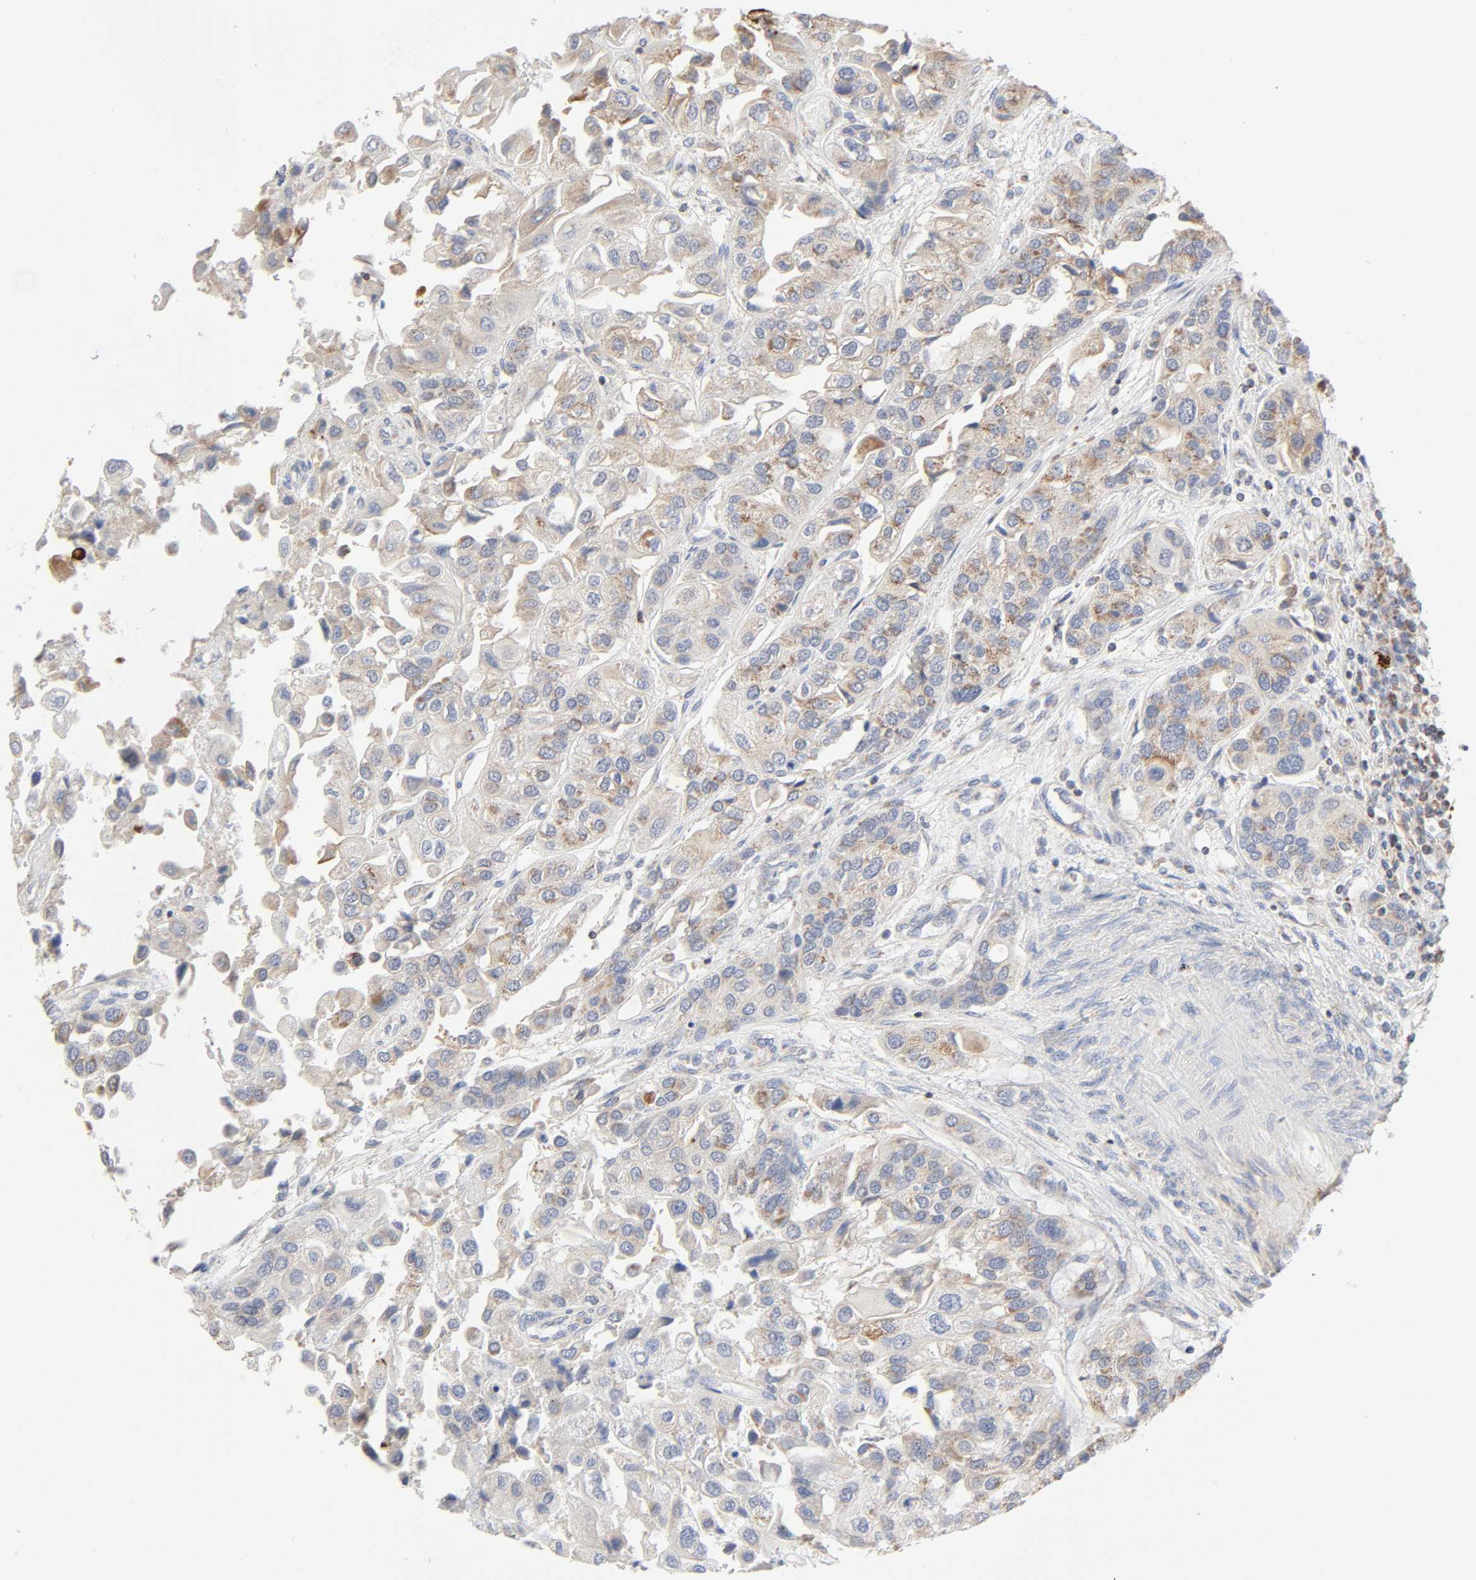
{"staining": {"intensity": "strong", "quantity": ">75%", "location": "cytoplasmic/membranous"}, "tissue": "urothelial cancer", "cell_type": "Tumor cells", "image_type": "cancer", "snomed": [{"axis": "morphology", "description": "Urothelial carcinoma, High grade"}, {"axis": "topography", "description": "Urinary bladder"}], "caption": "Urothelial cancer stained for a protein (brown) reveals strong cytoplasmic/membranous positive staining in about >75% of tumor cells.", "gene": "SYT16", "patient": {"sex": "female", "age": 64}}